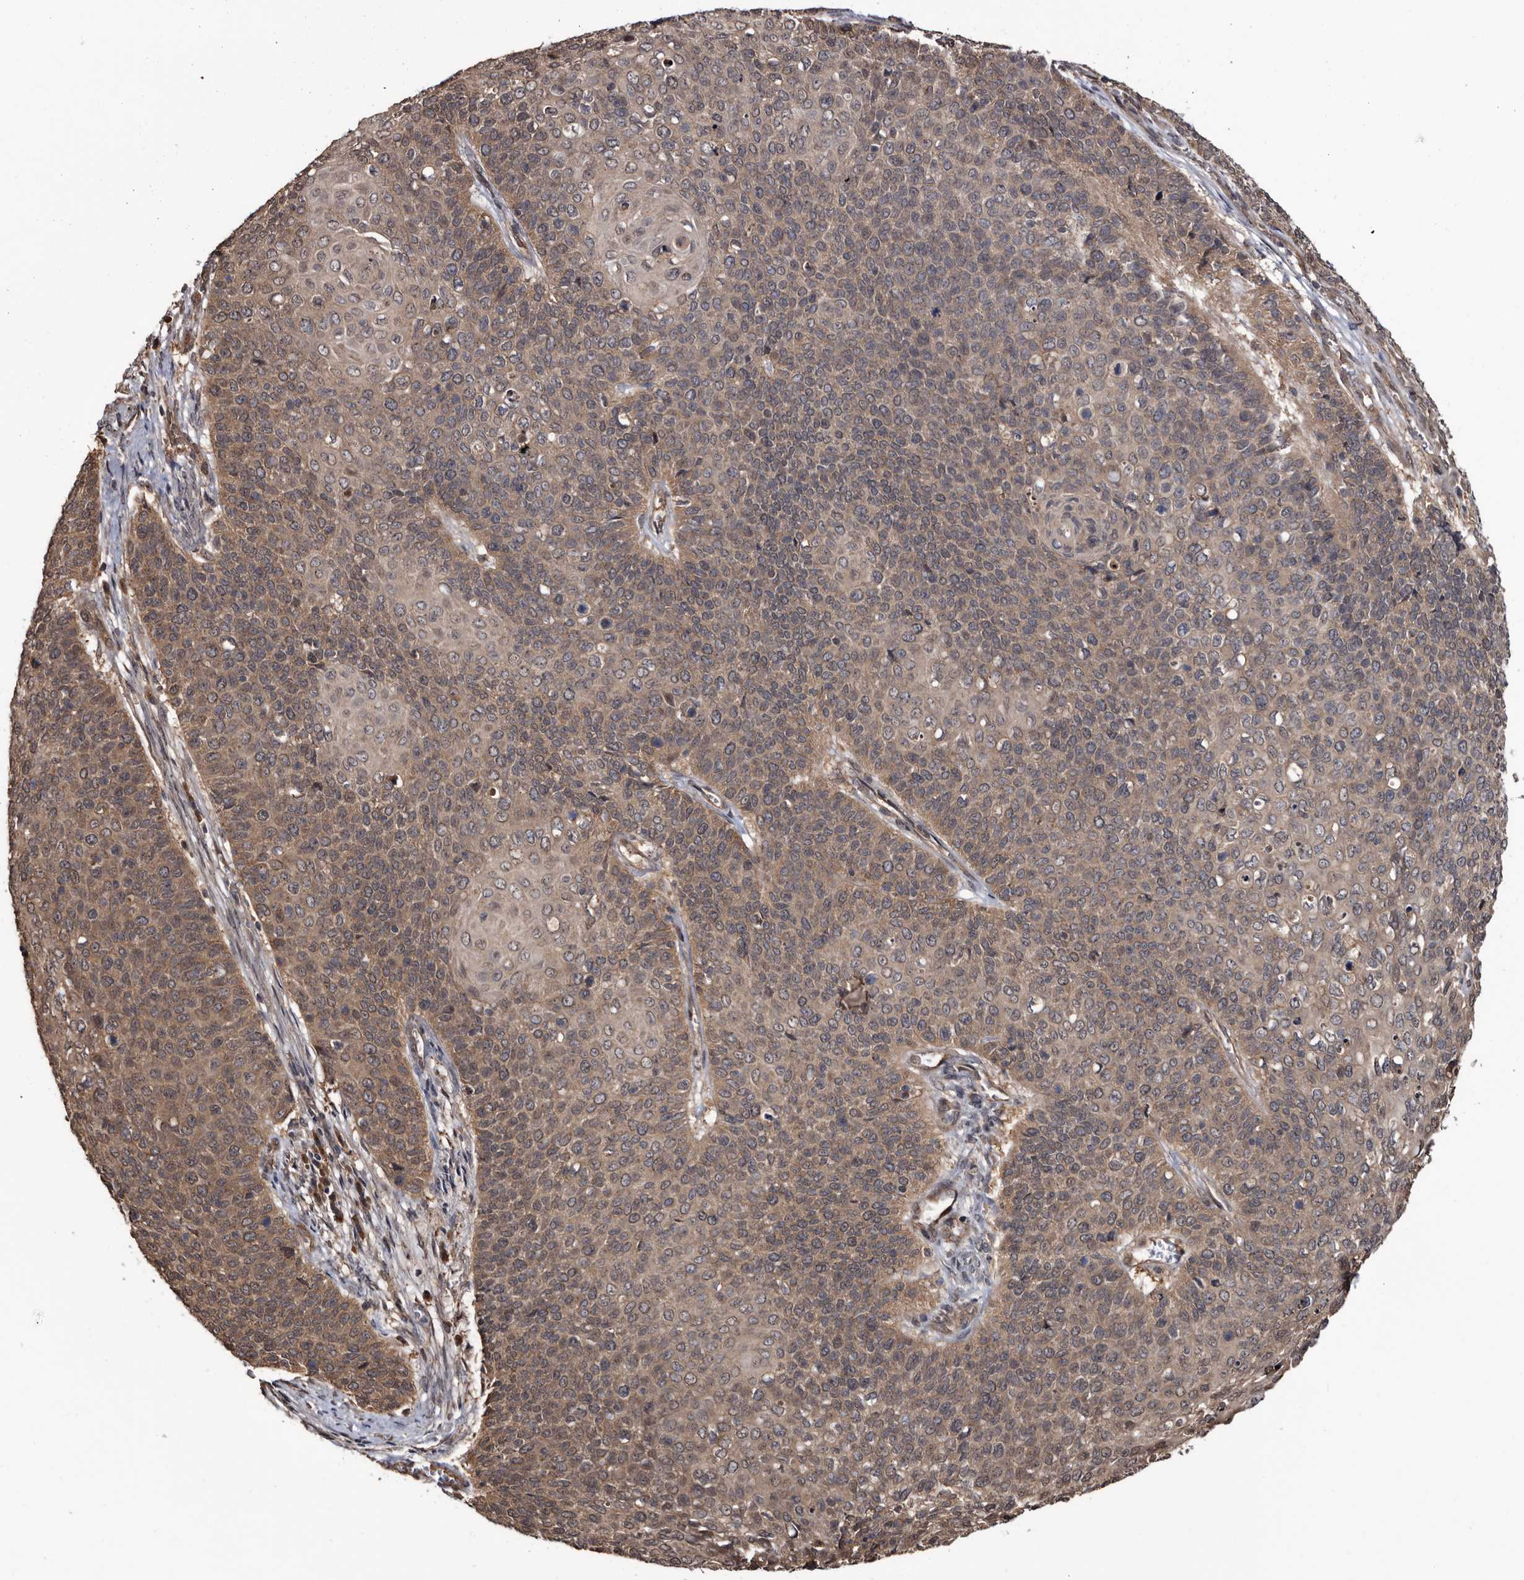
{"staining": {"intensity": "moderate", "quantity": ">75%", "location": "cytoplasmic/membranous"}, "tissue": "cervical cancer", "cell_type": "Tumor cells", "image_type": "cancer", "snomed": [{"axis": "morphology", "description": "Squamous cell carcinoma, NOS"}, {"axis": "topography", "description": "Cervix"}], "caption": "Cervical cancer (squamous cell carcinoma) stained for a protein demonstrates moderate cytoplasmic/membranous positivity in tumor cells. Nuclei are stained in blue.", "gene": "TTI2", "patient": {"sex": "female", "age": 39}}